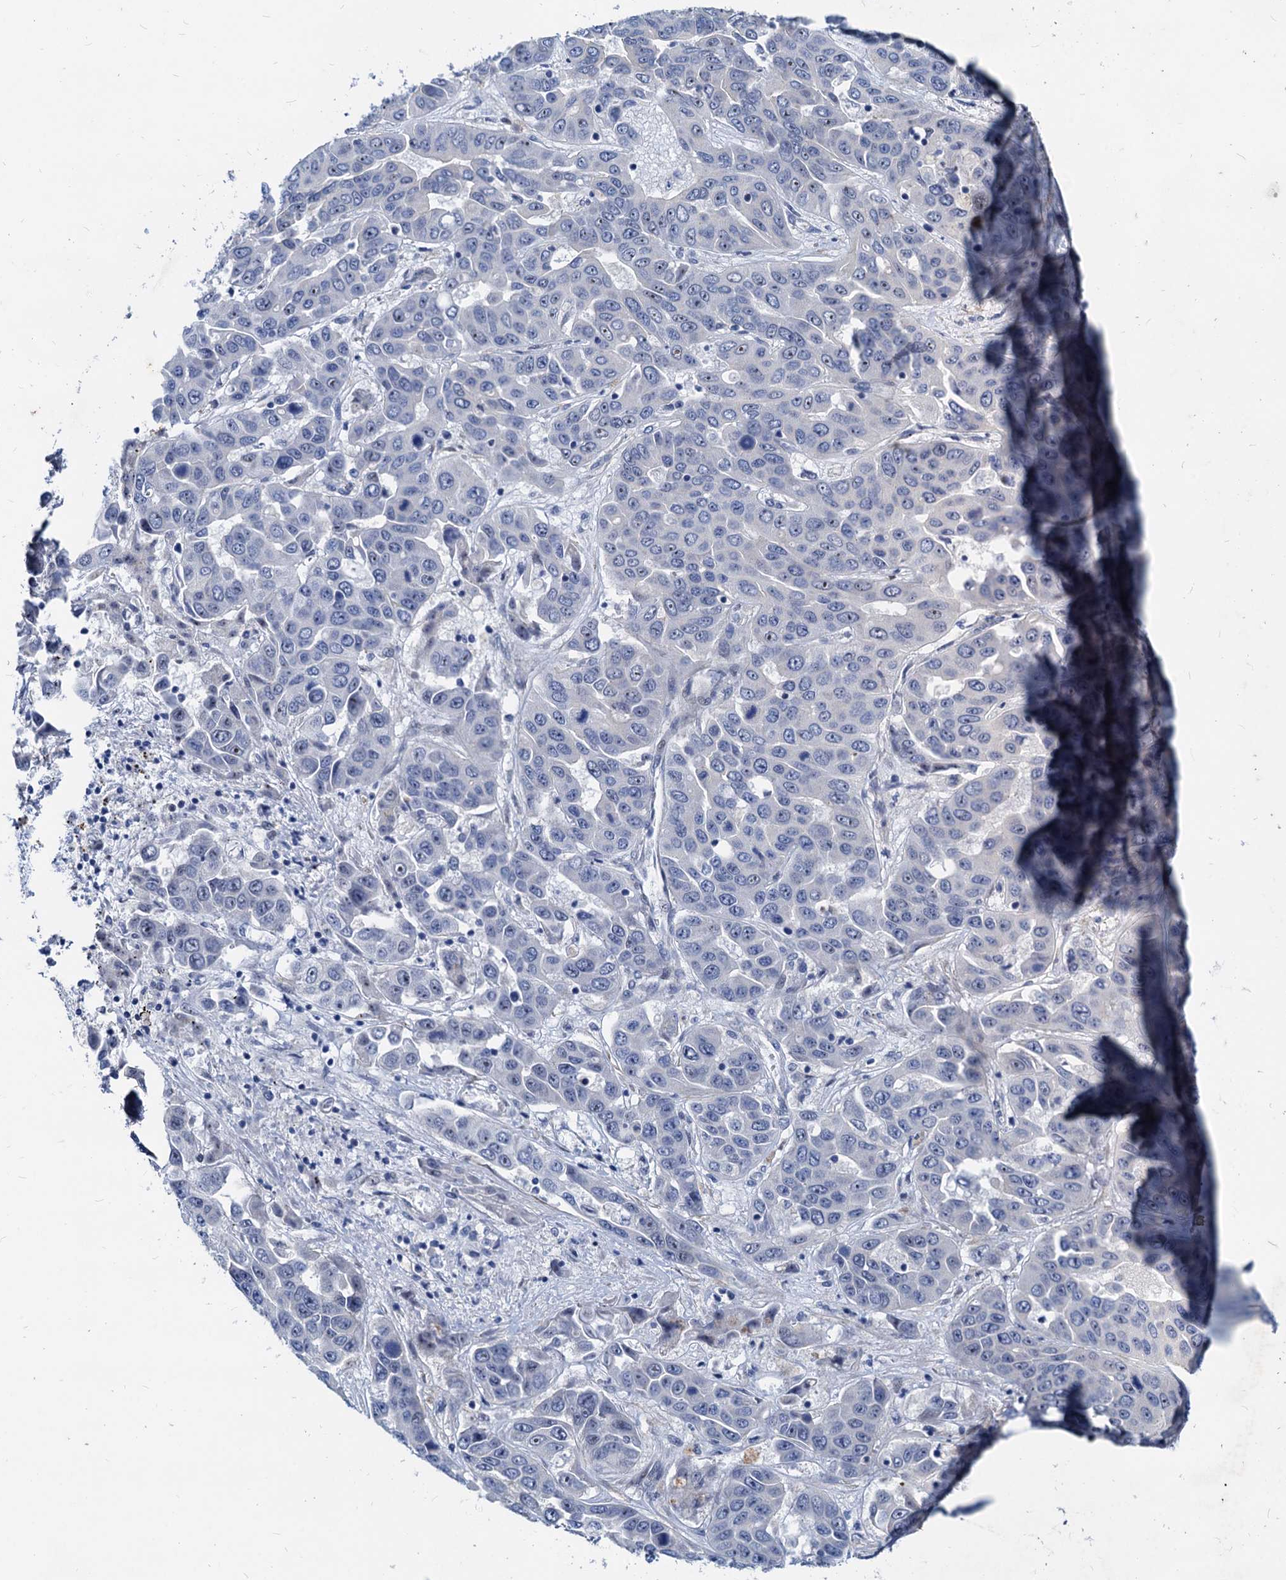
{"staining": {"intensity": "negative", "quantity": "none", "location": "none"}, "tissue": "liver cancer", "cell_type": "Tumor cells", "image_type": "cancer", "snomed": [{"axis": "morphology", "description": "Cholangiocarcinoma"}, {"axis": "topography", "description": "Liver"}], "caption": "This photomicrograph is of liver cholangiocarcinoma stained with immunohistochemistry (IHC) to label a protein in brown with the nuclei are counter-stained blue. There is no positivity in tumor cells.", "gene": "HSF2", "patient": {"sex": "female", "age": 52}}